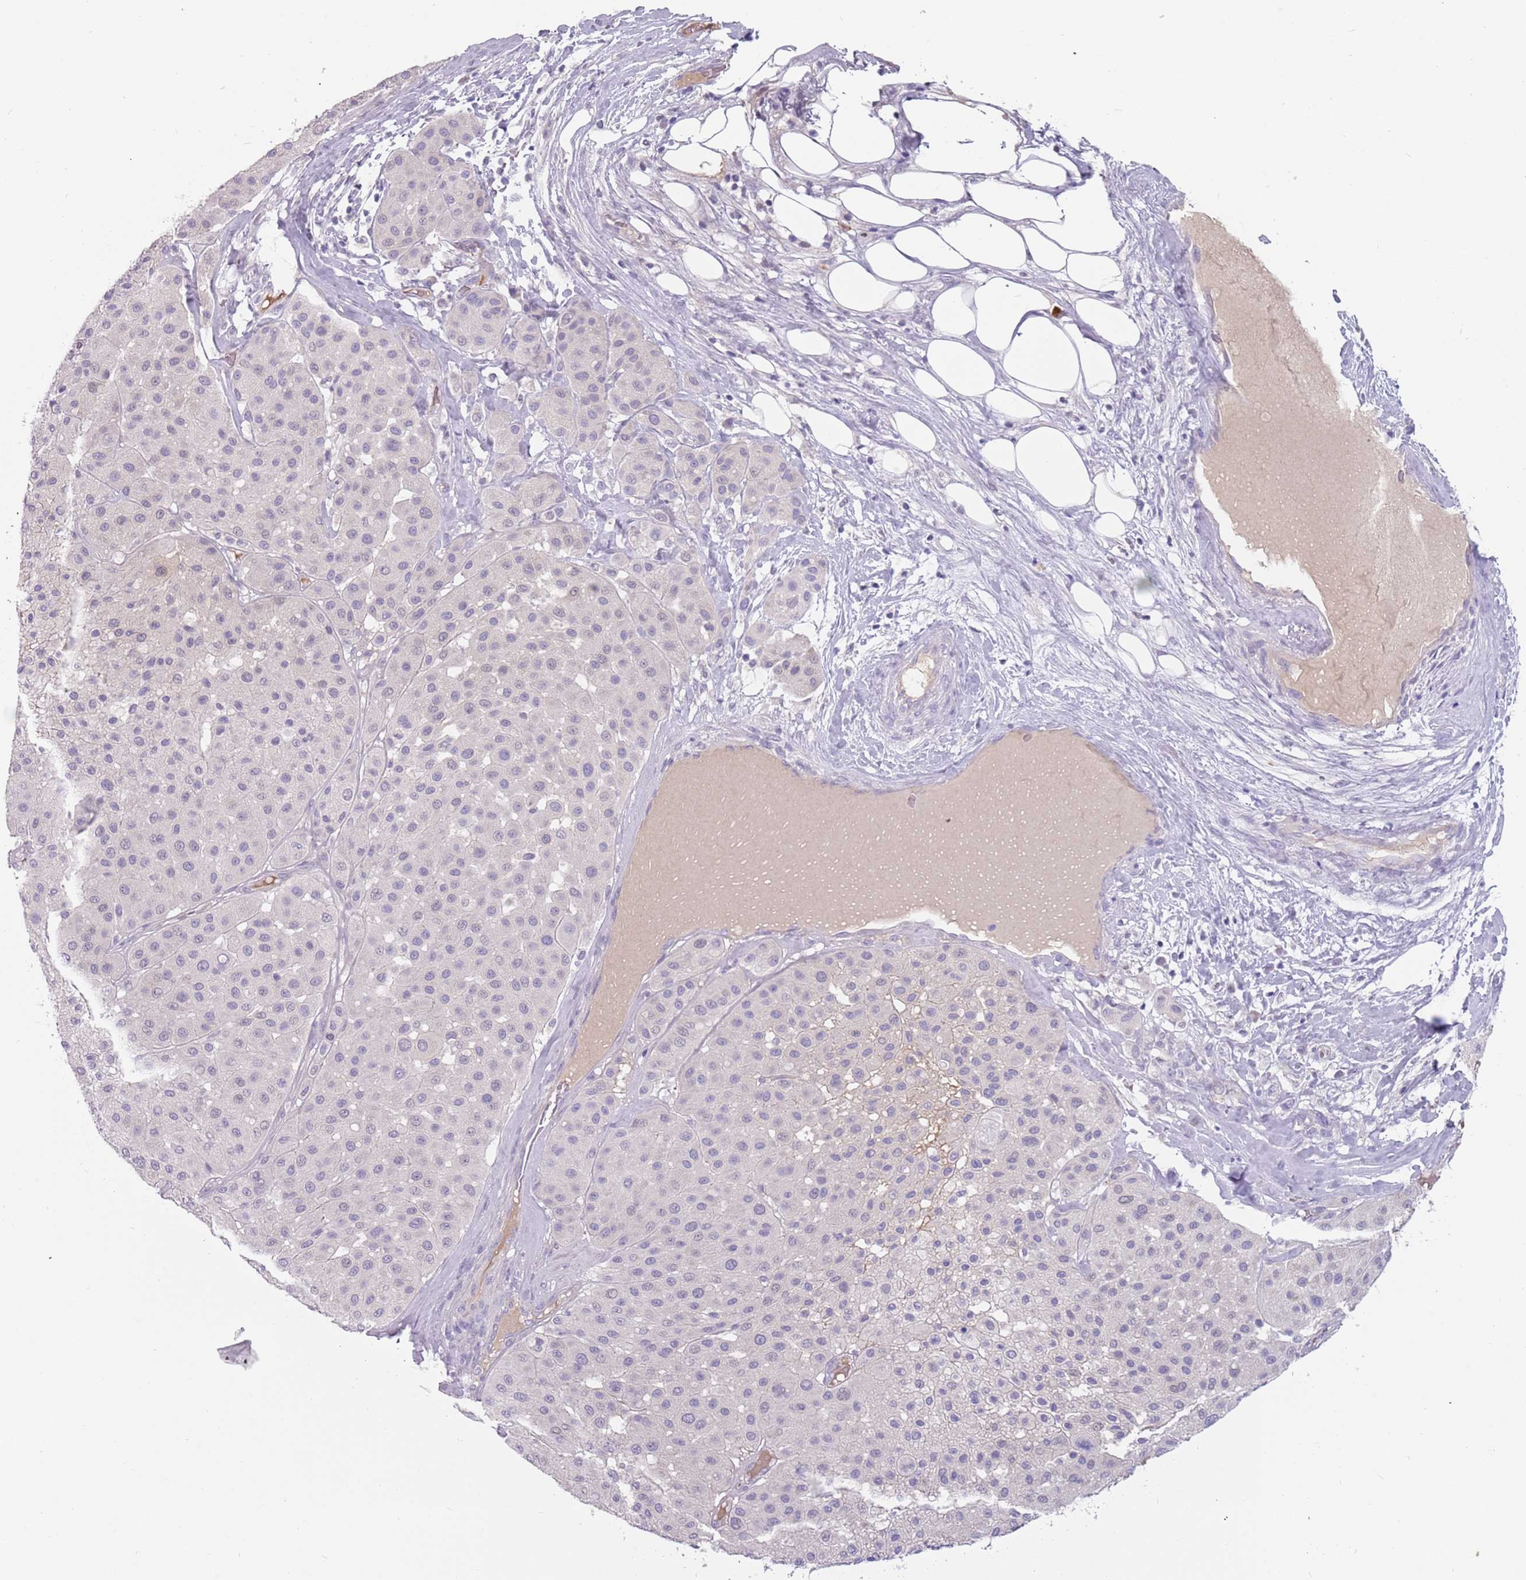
{"staining": {"intensity": "negative", "quantity": "none", "location": "none"}, "tissue": "melanoma", "cell_type": "Tumor cells", "image_type": "cancer", "snomed": [{"axis": "morphology", "description": "Malignant melanoma, Metastatic site"}, {"axis": "topography", "description": "Smooth muscle"}], "caption": "This is an immunohistochemistry (IHC) histopathology image of human melanoma. There is no positivity in tumor cells.", "gene": "DDX4", "patient": {"sex": "male", "age": 41}}